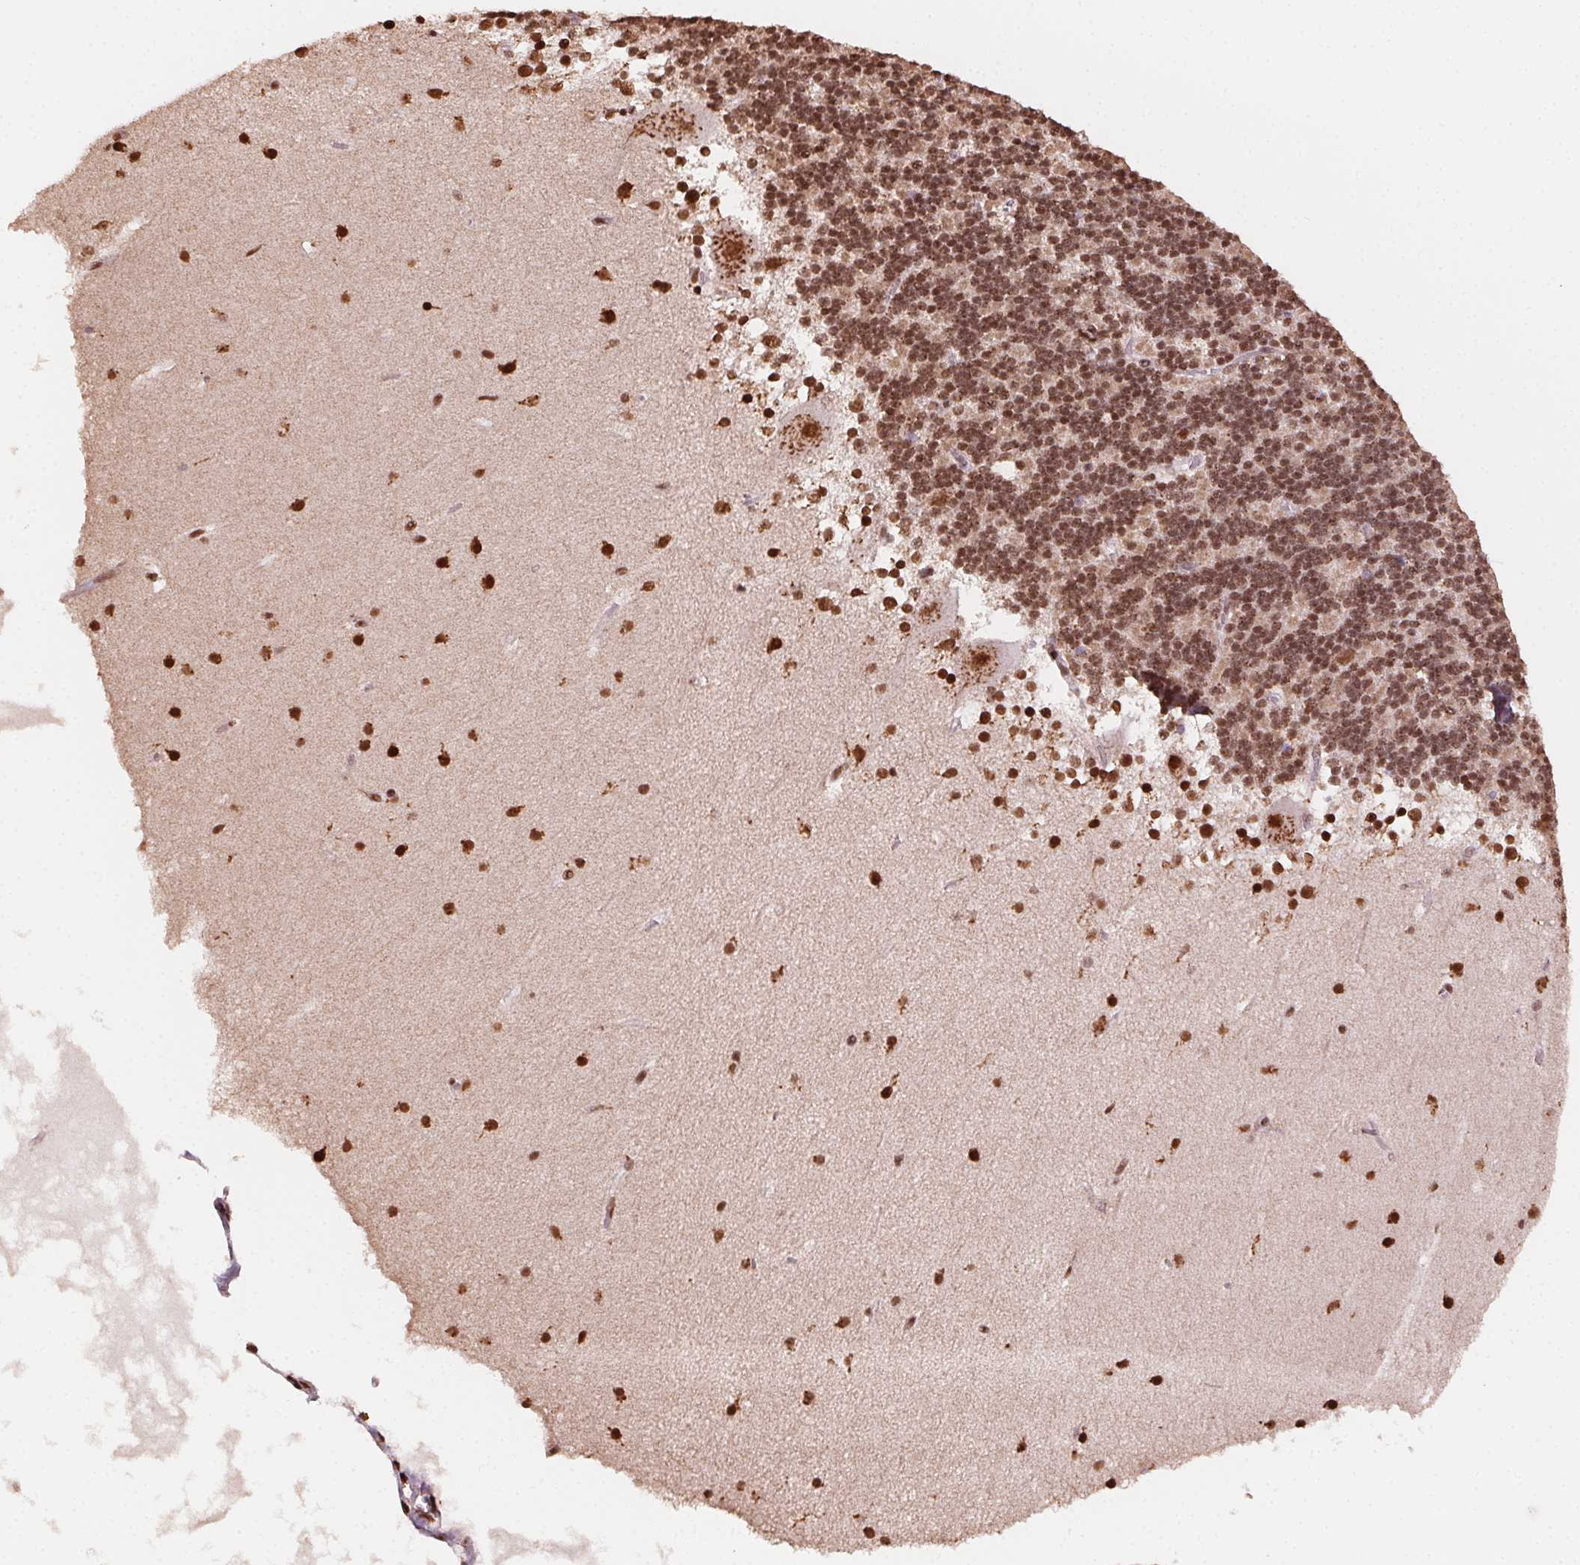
{"staining": {"intensity": "moderate", "quantity": "25%-75%", "location": "nuclear"}, "tissue": "cerebellum", "cell_type": "Cells in granular layer", "image_type": "normal", "snomed": [{"axis": "morphology", "description": "Normal tissue, NOS"}, {"axis": "topography", "description": "Cerebellum"}], "caption": "Human cerebellum stained for a protein (brown) exhibits moderate nuclear positive expression in approximately 25%-75% of cells in granular layer.", "gene": "TOPORS", "patient": {"sex": "female", "age": 19}}